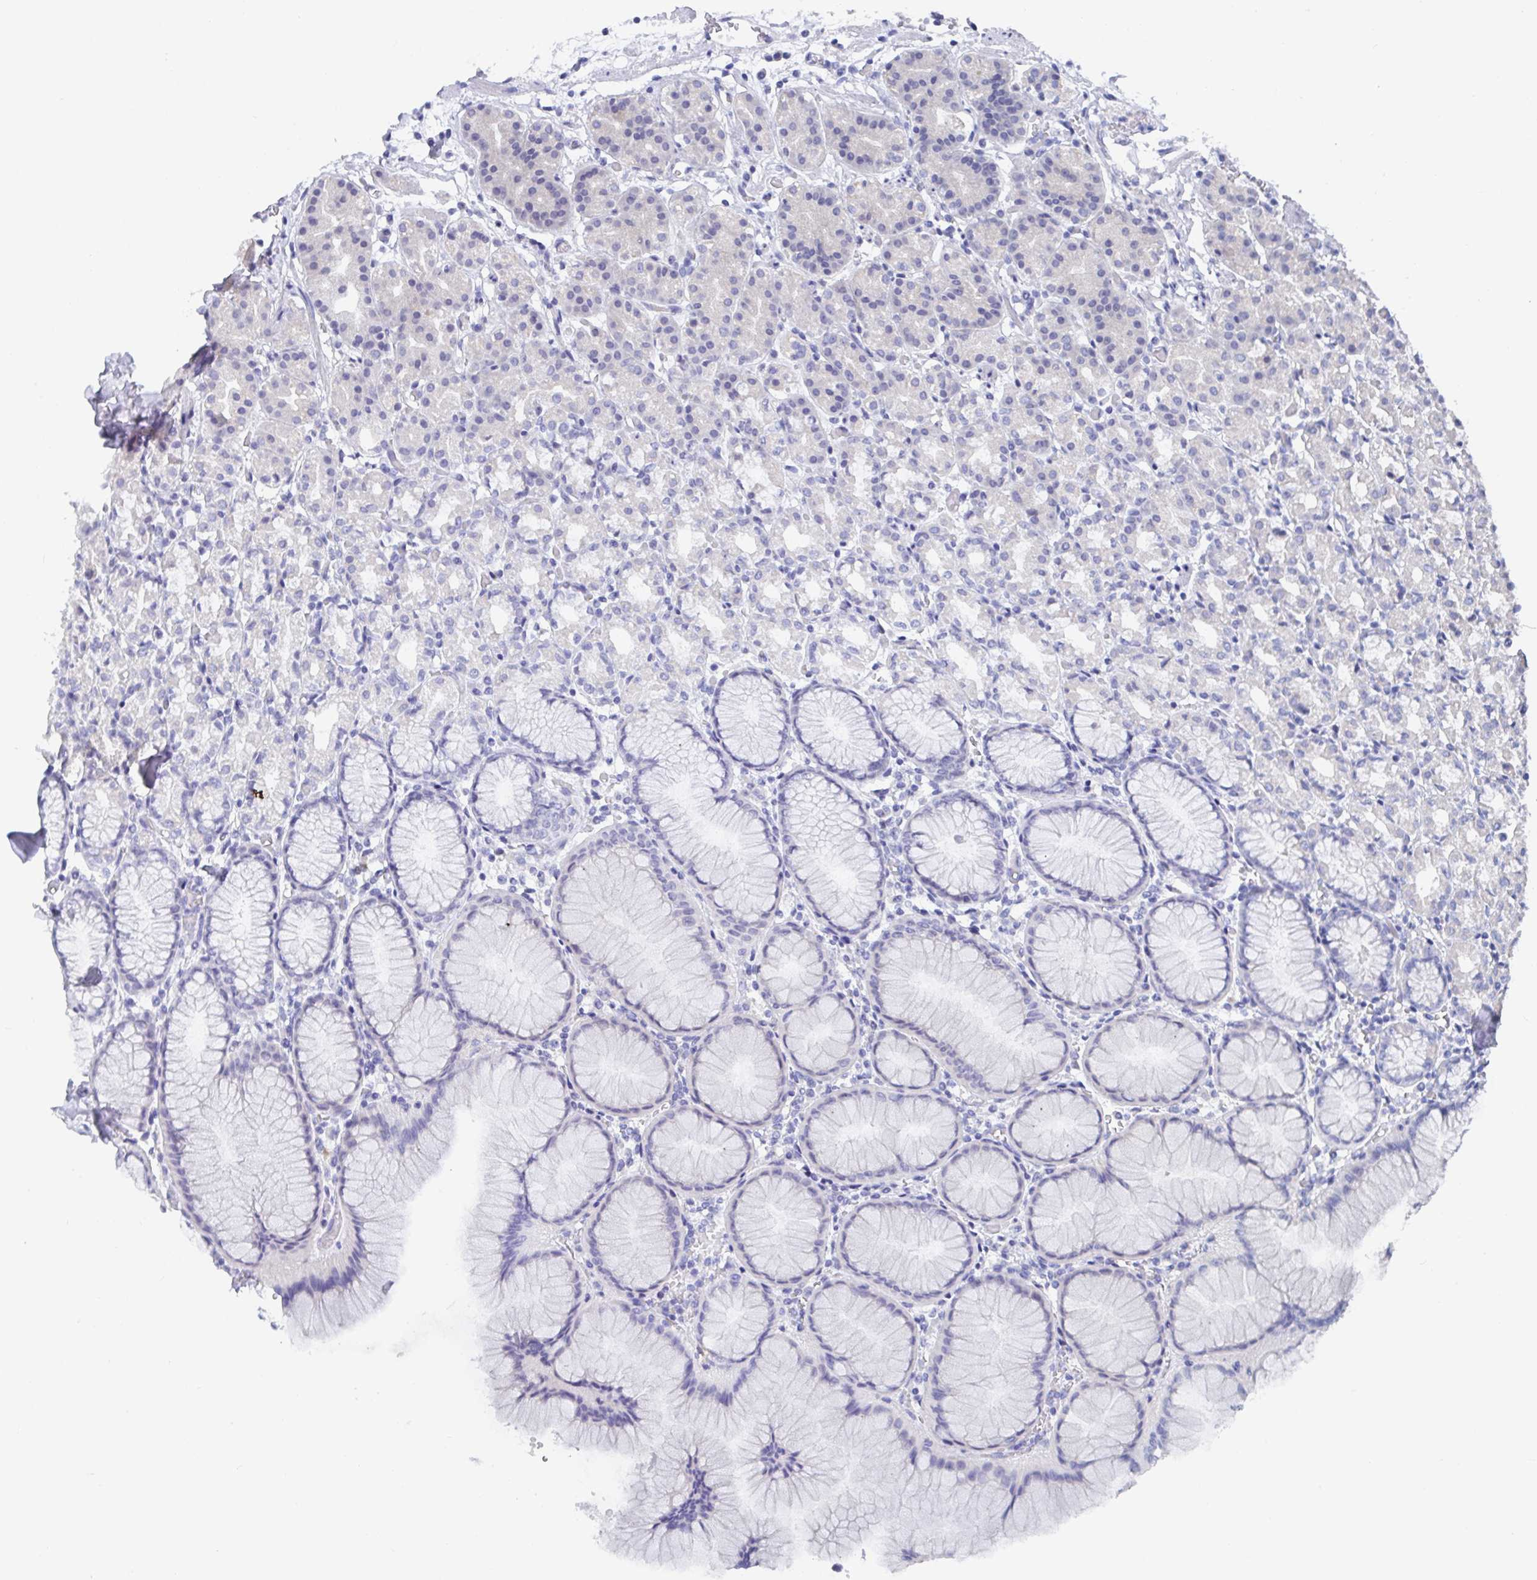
{"staining": {"intensity": "negative", "quantity": "none", "location": "none"}, "tissue": "stomach", "cell_type": "Glandular cells", "image_type": "normal", "snomed": [{"axis": "morphology", "description": "Normal tissue, NOS"}, {"axis": "topography", "description": "Stomach"}], "caption": "Photomicrograph shows no protein expression in glandular cells of benign stomach. Nuclei are stained in blue.", "gene": "TAS2R39", "patient": {"sex": "female", "age": 57}}